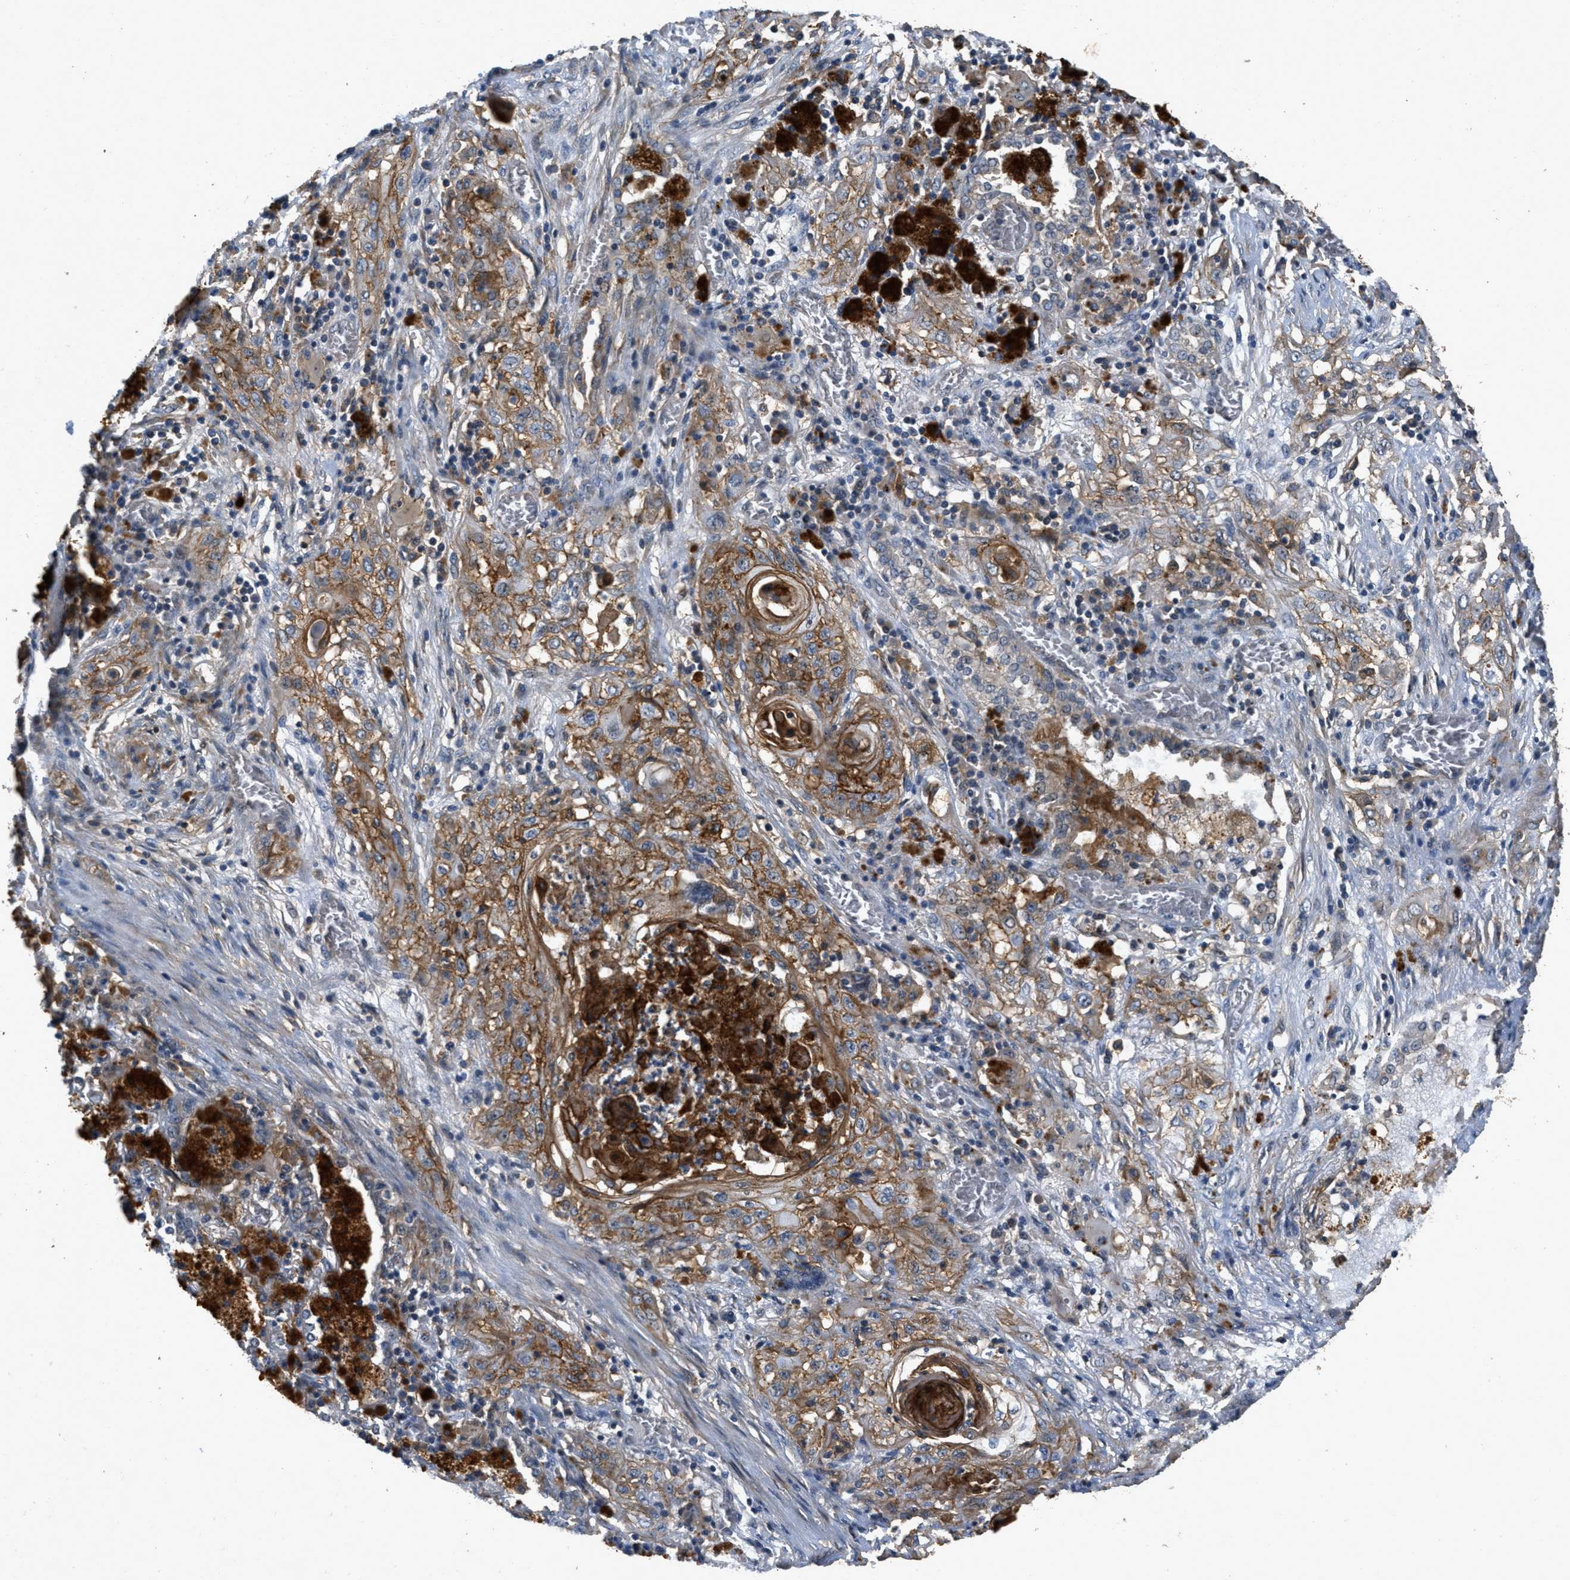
{"staining": {"intensity": "moderate", "quantity": ">75%", "location": "cytoplasmic/membranous"}, "tissue": "lung cancer", "cell_type": "Tumor cells", "image_type": "cancer", "snomed": [{"axis": "morphology", "description": "Squamous cell carcinoma, NOS"}, {"axis": "topography", "description": "Lung"}], "caption": "A medium amount of moderate cytoplasmic/membranous expression is present in approximately >75% of tumor cells in lung cancer (squamous cell carcinoma) tissue.", "gene": "OSMR", "patient": {"sex": "female", "age": 47}}